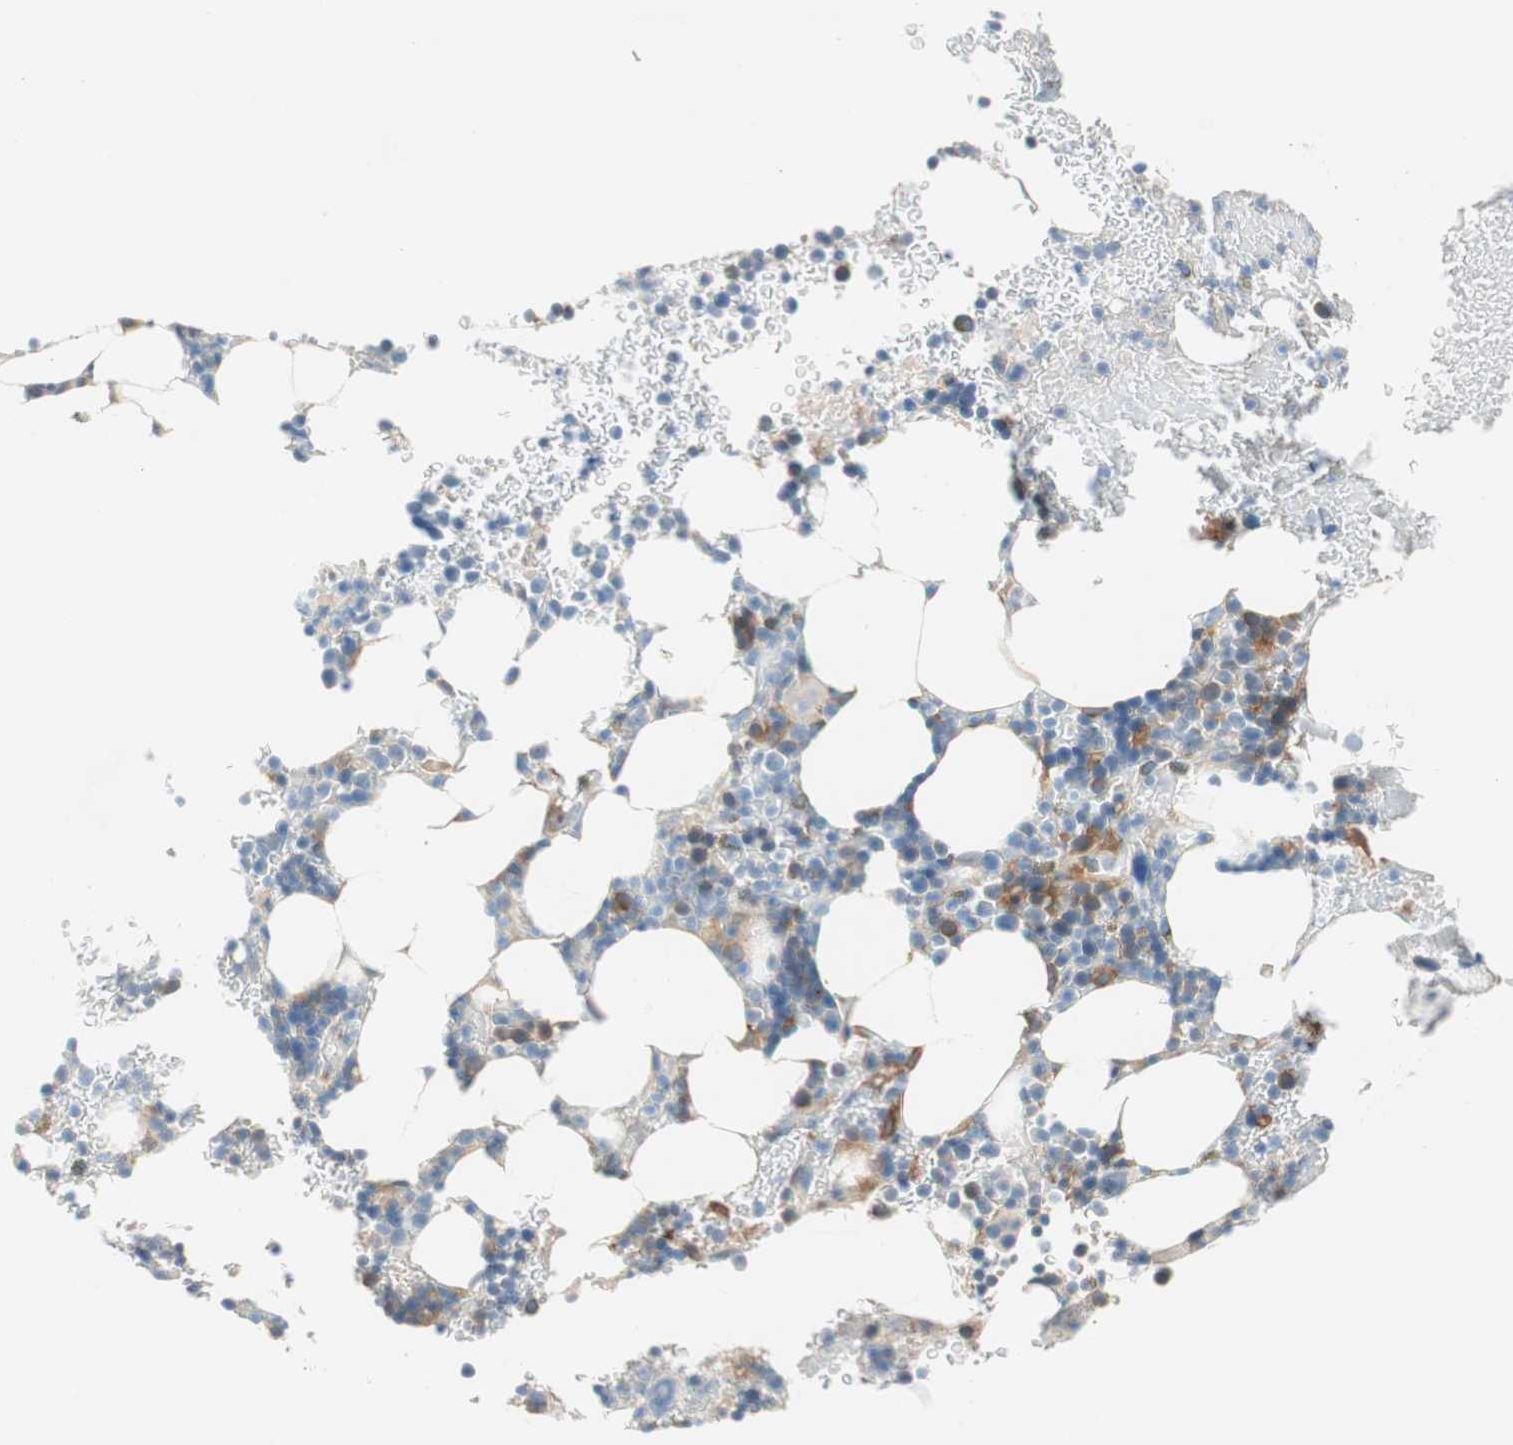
{"staining": {"intensity": "weak", "quantity": "<25%", "location": "cytoplasmic/membranous"}, "tissue": "bone marrow", "cell_type": "Hematopoietic cells", "image_type": "normal", "snomed": [{"axis": "morphology", "description": "Normal tissue, NOS"}, {"axis": "topography", "description": "Bone marrow"}], "caption": "There is no significant staining in hematopoietic cells of bone marrow. The staining was performed using DAB to visualize the protein expression in brown, while the nuclei were stained in blue with hematoxylin (Magnification: 20x).", "gene": "GLUL", "patient": {"sex": "female", "age": 73}}